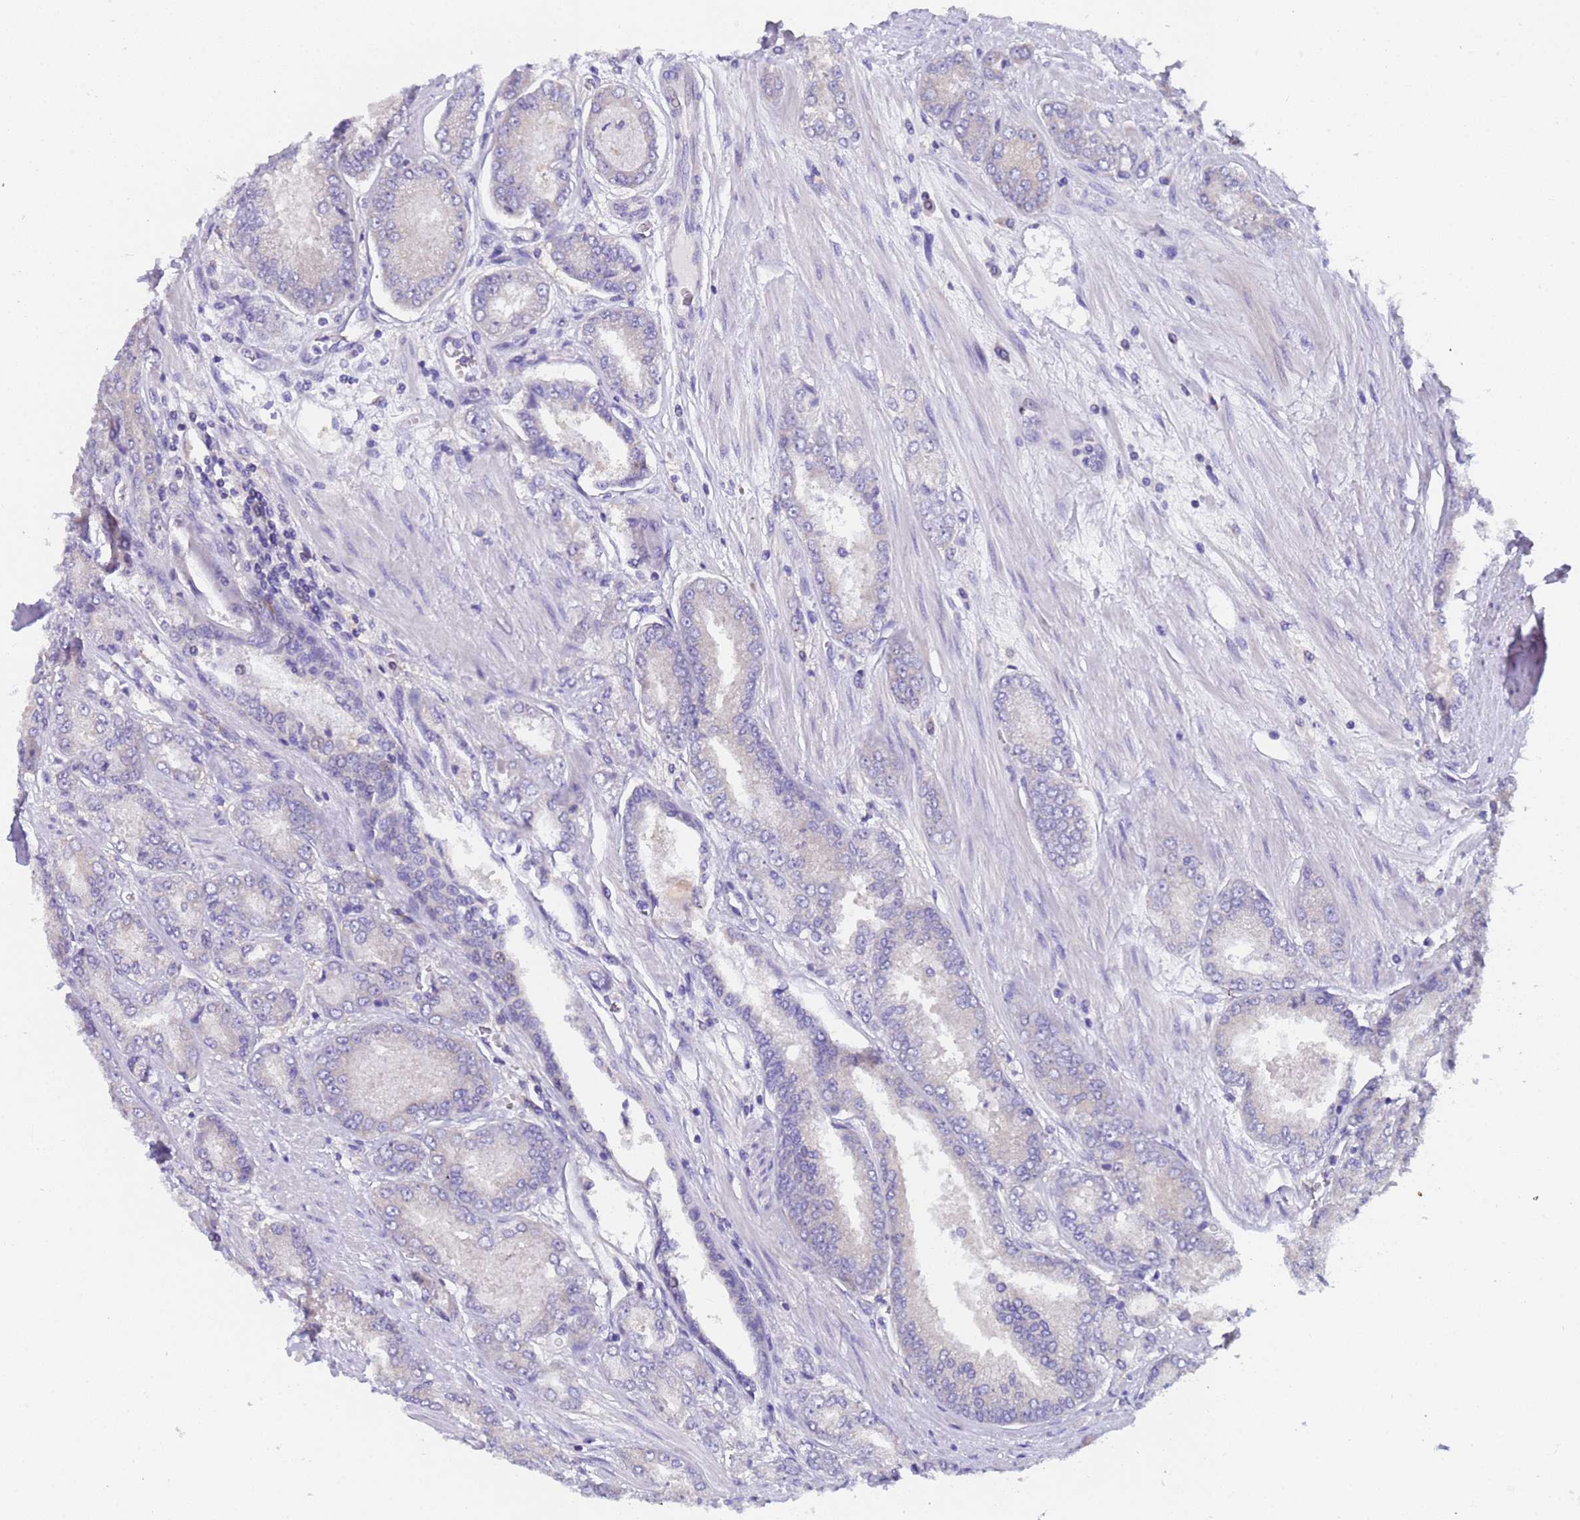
{"staining": {"intensity": "negative", "quantity": "none", "location": "none"}, "tissue": "prostate cancer", "cell_type": "Tumor cells", "image_type": "cancer", "snomed": [{"axis": "morphology", "description": "Adenocarcinoma, High grade"}, {"axis": "topography", "description": "Prostate"}], "caption": "Tumor cells are negative for brown protein staining in prostate cancer (high-grade adenocarcinoma).", "gene": "UBE2O", "patient": {"sex": "male", "age": 74}}